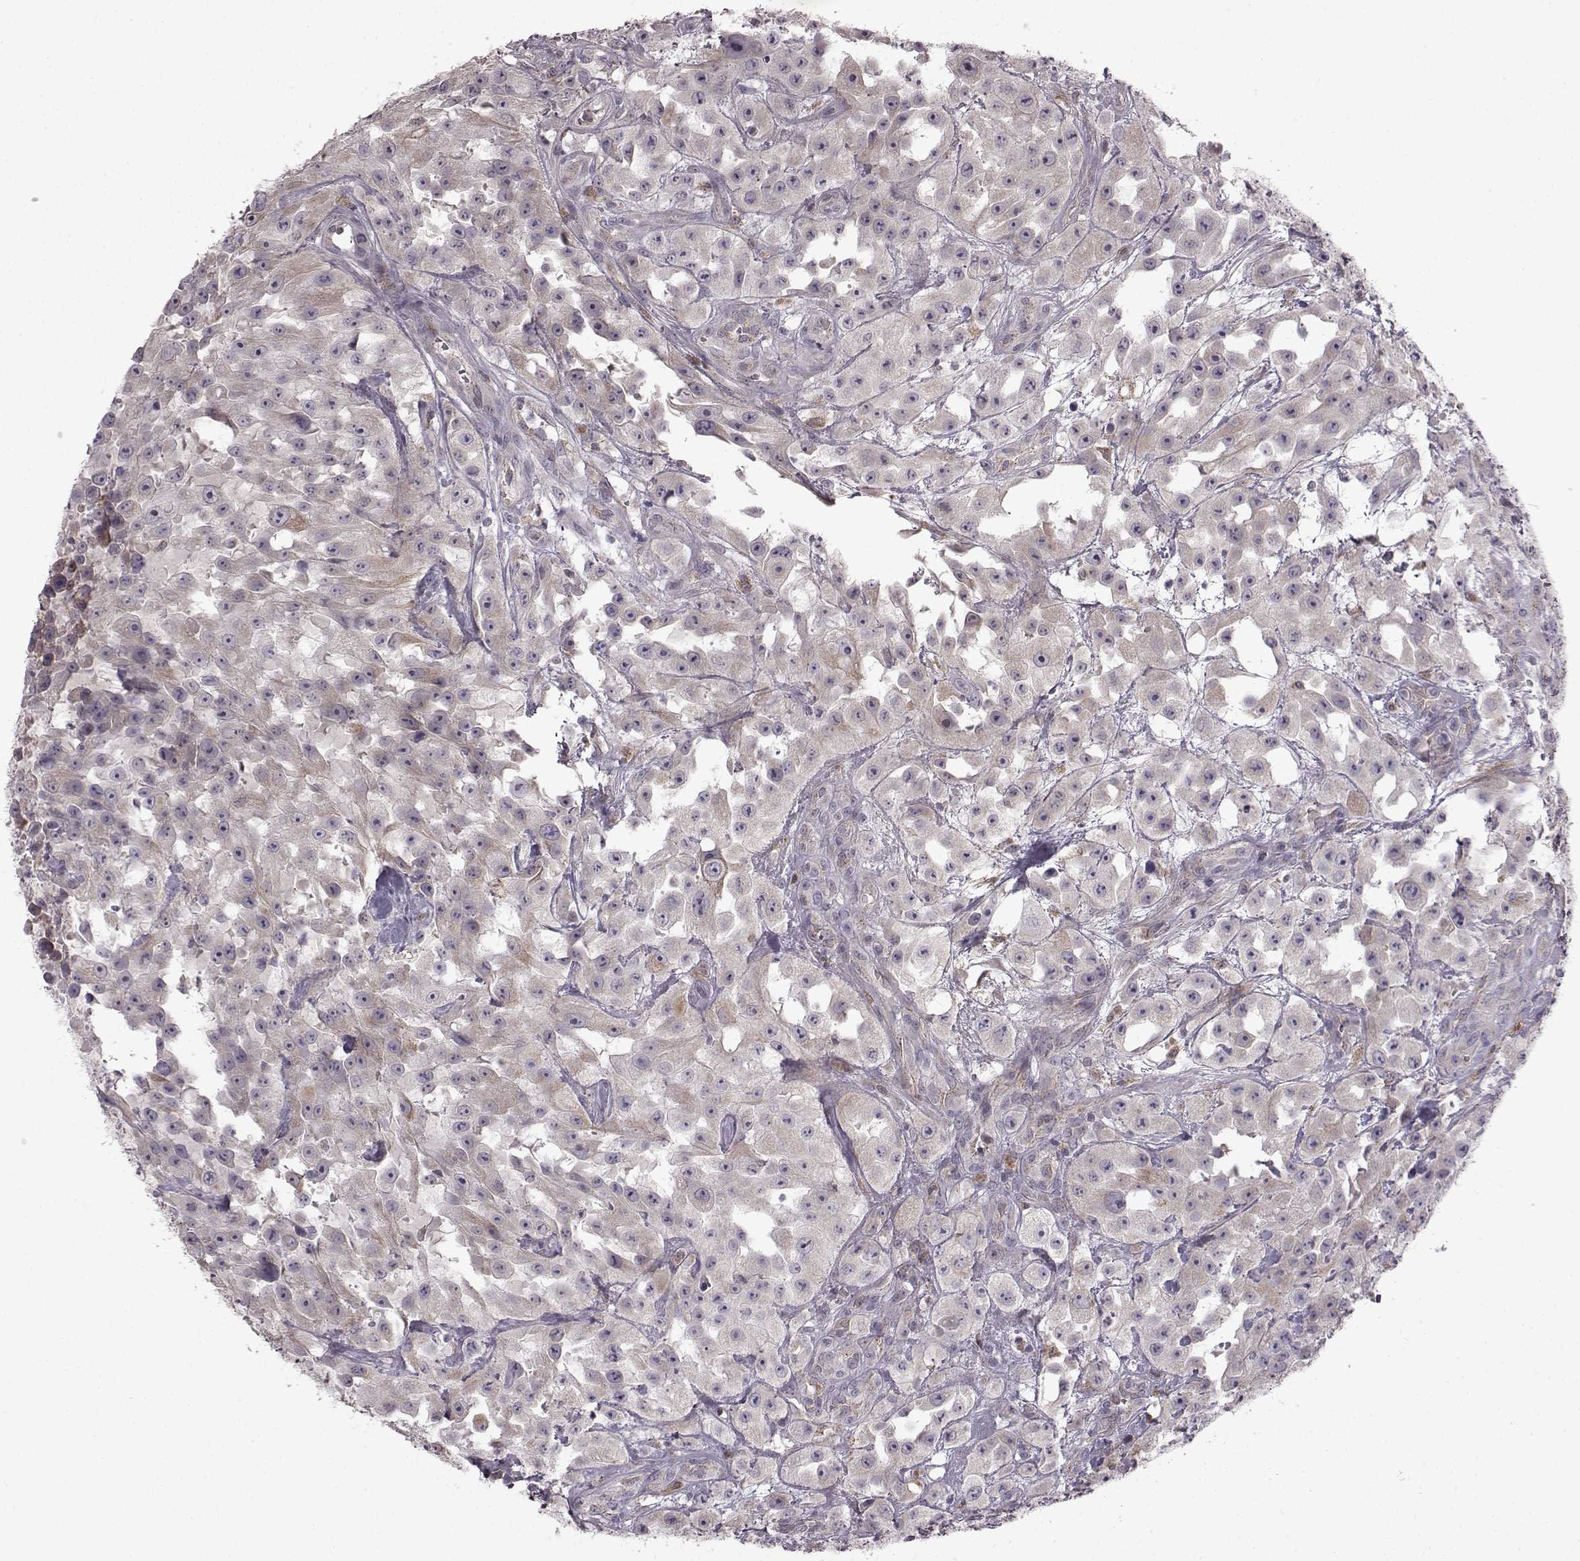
{"staining": {"intensity": "negative", "quantity": "none", "location": "none"}, "tissue": "urothelial cancer", "cell_type": "Tumor cells", "image_type": "cancer", "snomed": [{"axis": "morphology", "description": "Urothelial carcinoma, High grade"}, {"axis": "topography", "description": "Urinary bladder"}], "caption": "The image reveals no significant staining in tumor cells of urothelial carcinoma (high-grade). (IHC, brightfield microscopy, high magnification).", "gene": "B3GNT6", "patient": {"sex": "male", "age": 79}}